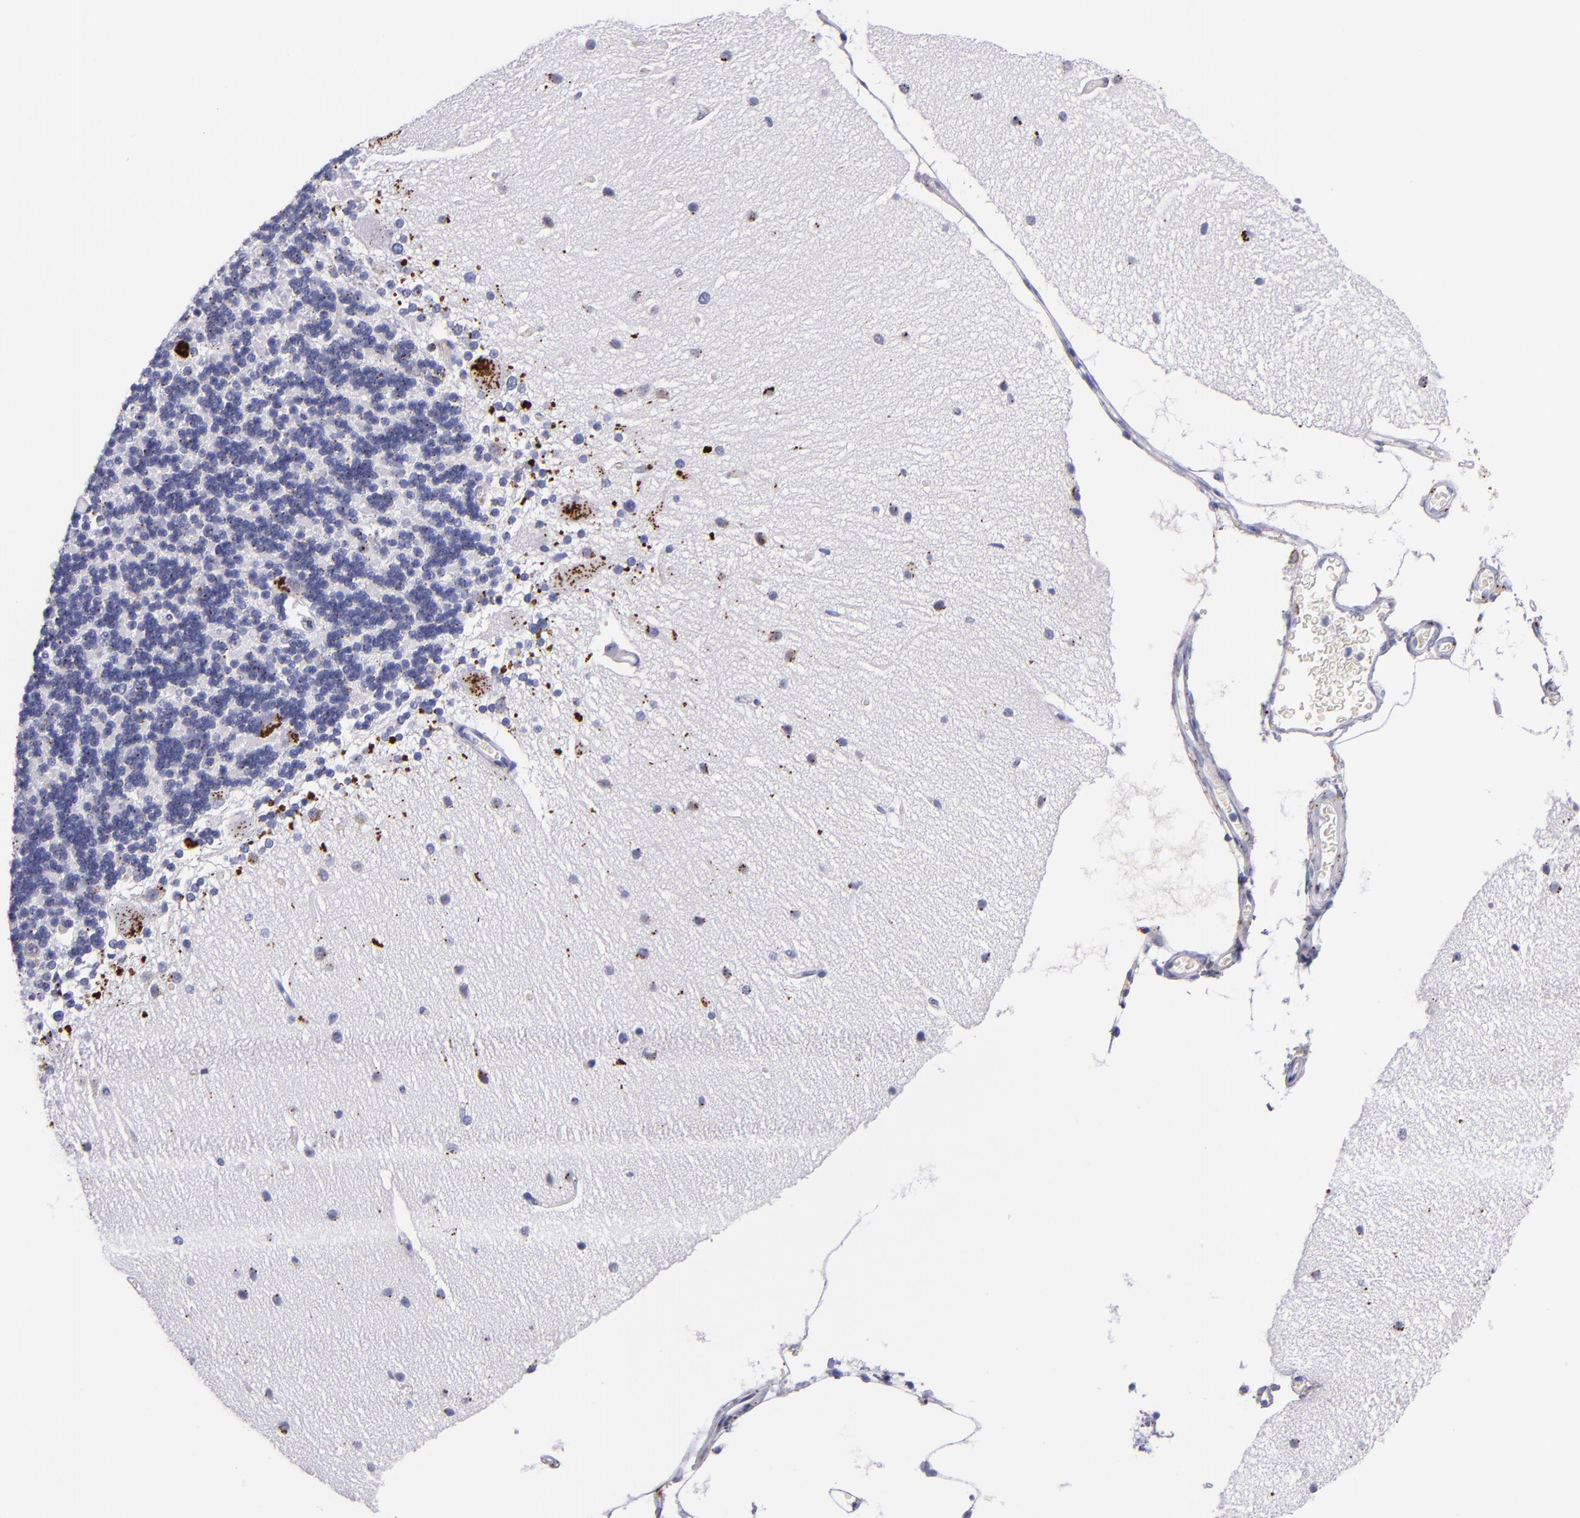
{"staining": {"intensity": "moderate", "quantity": "25%-75%", "location": "cytoplasmic/membranous"}, "tissue": "cerebellum", "cell_type": "Cells in granular layer", "image_type": "normal", "snomed": [{"axis": "morphology", "description": "Normal tissue, NOS"}, {"axis": "topography", "description": "Cerebellum"}], "caption": "This histopathology image exhibits normal cerebellum stained with immunohistochemistry (IHC) to label a protein in brown. The cytoplasmic/membranous of cells in granular layer show moderate positivity for the protein. Nuclei are counter-stained blue.", "gene": "IVL", "patient": {"sex": "female", "age": 54}}